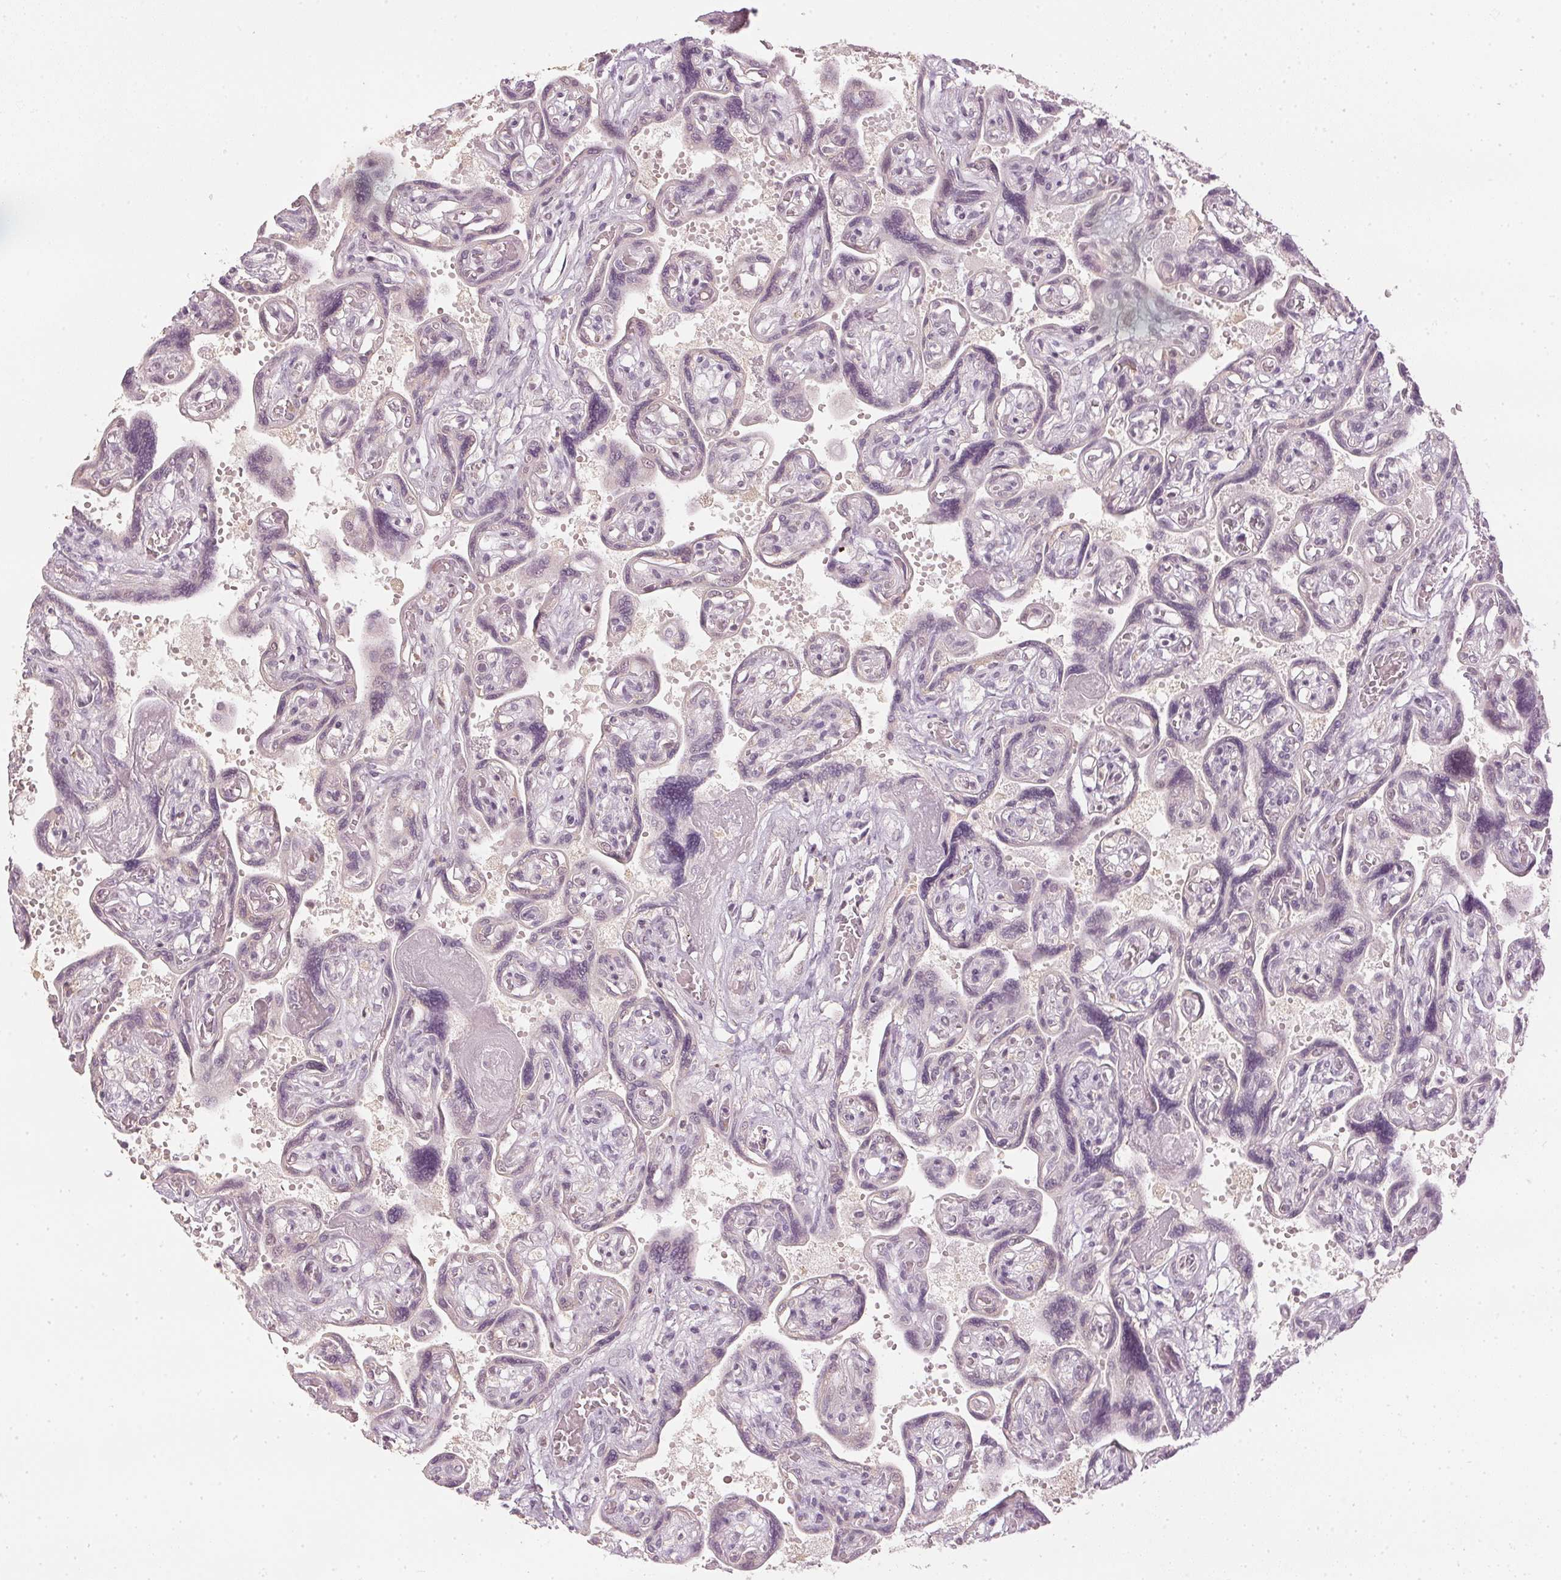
{"staining": {"intensity": "moderate", "quantity": ">75%", "location": "nuclear"}, "tissue": "placenta", "cell_type": "Decidual cells", "image_type": "normal", "snomed": [{"axis": "morphology", "description": "Normal tissue, NOS"}, {"axis": "topography", "description": "Placenta"}], "caption": "Immunohistochemistry of normal human placenta demonstrates medium levels of moderate nuclear expression in approximately >75% of decidual cells.", "gene": "ENSG00000267001", "patient": {"sex": "female", "age": 32}}